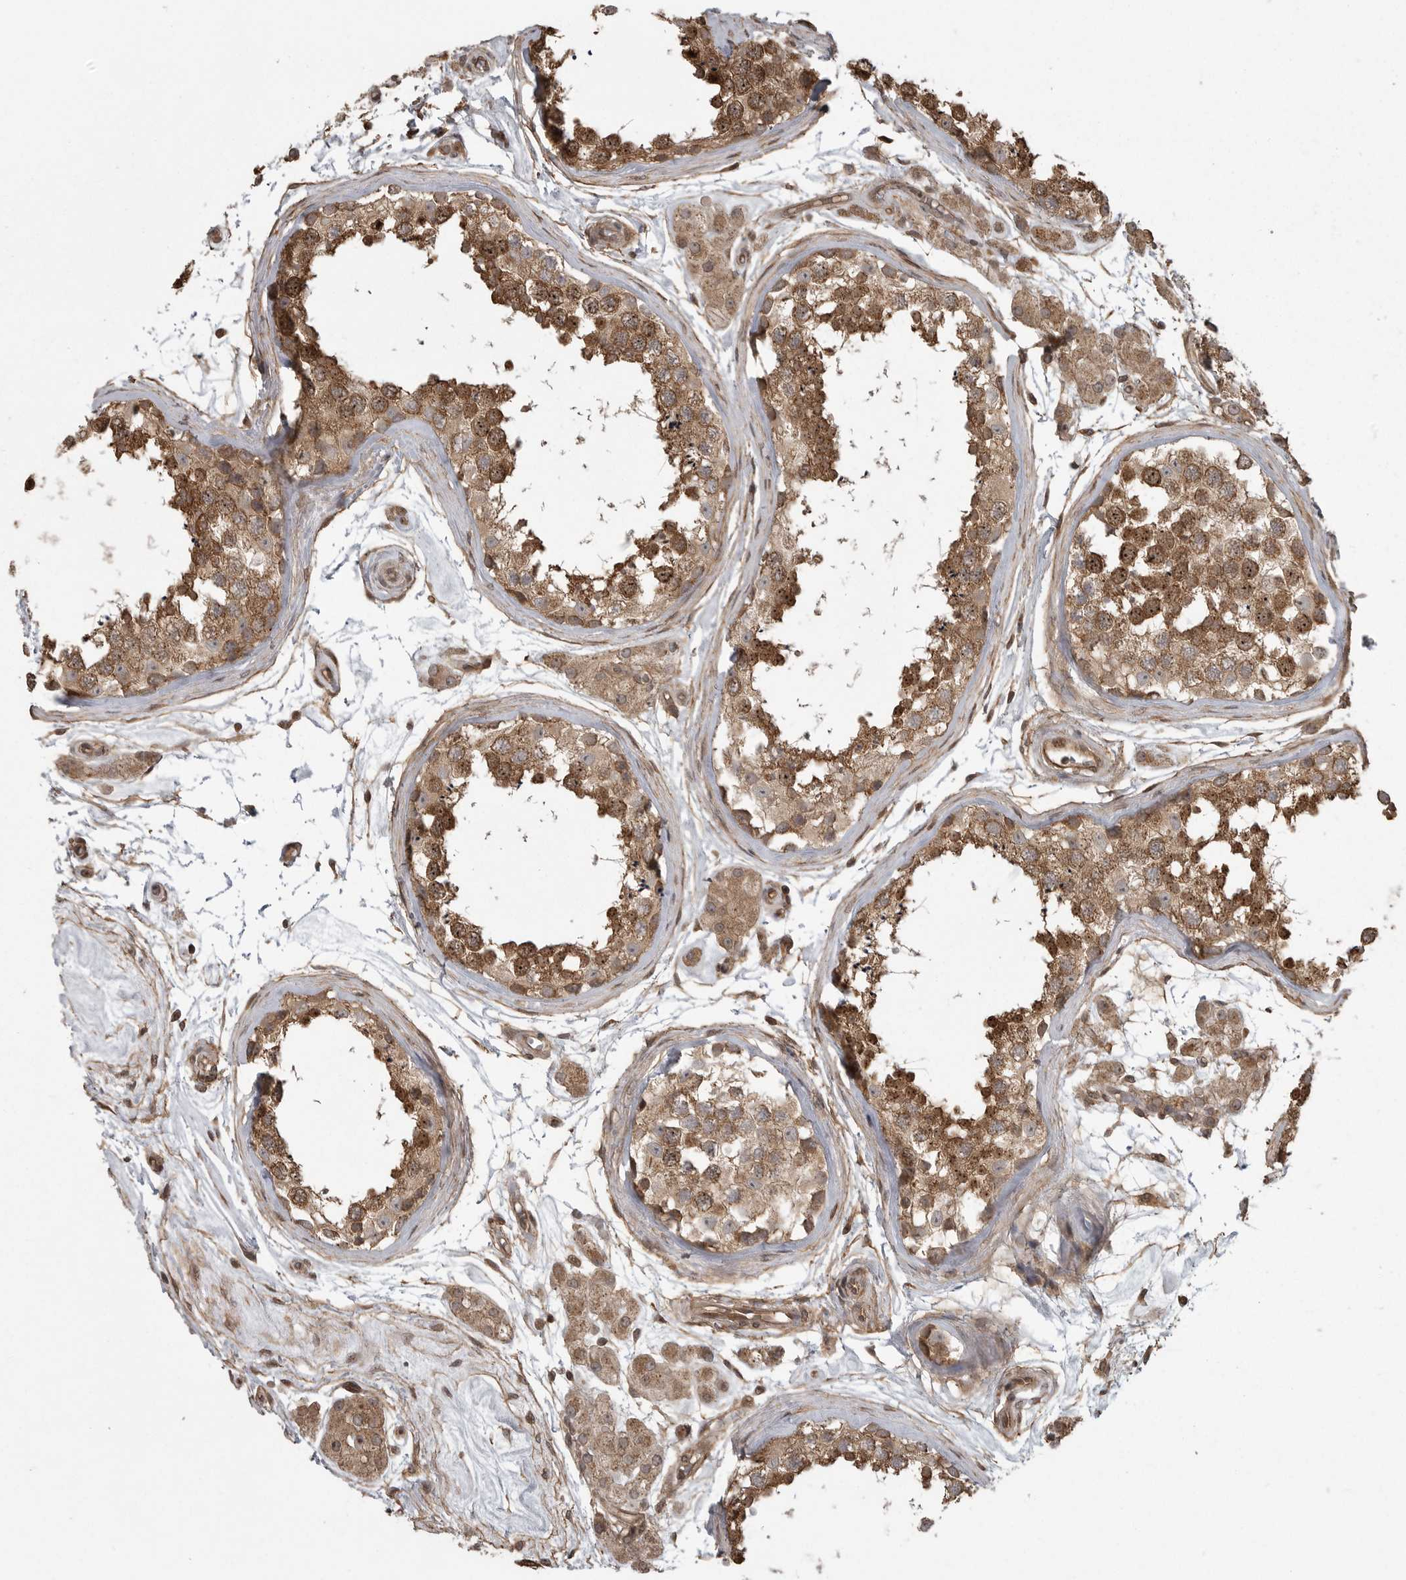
{"staining": {"intensity": "moderate", "quantity": ">75%", "location": "cytoplasmic/membranous"}, "tissue": "testis", "cell_type": "Cells in seminiferous ducts", "image_type": "normal", "snomed": [{"axis": "morphology", "description": "Normal tissue, NOS"}, {"axis": "topography", "description": "Testis"}], "caption": "Unremarkable testis was stained to show a protein in brown. There is medium levels of moderate cytoplasmic/membranous positivity in approximately >75% of cells in seminiferous ducts.", "gene": "DNAJC8", "patient": {"sex": "male", "age": 56}}